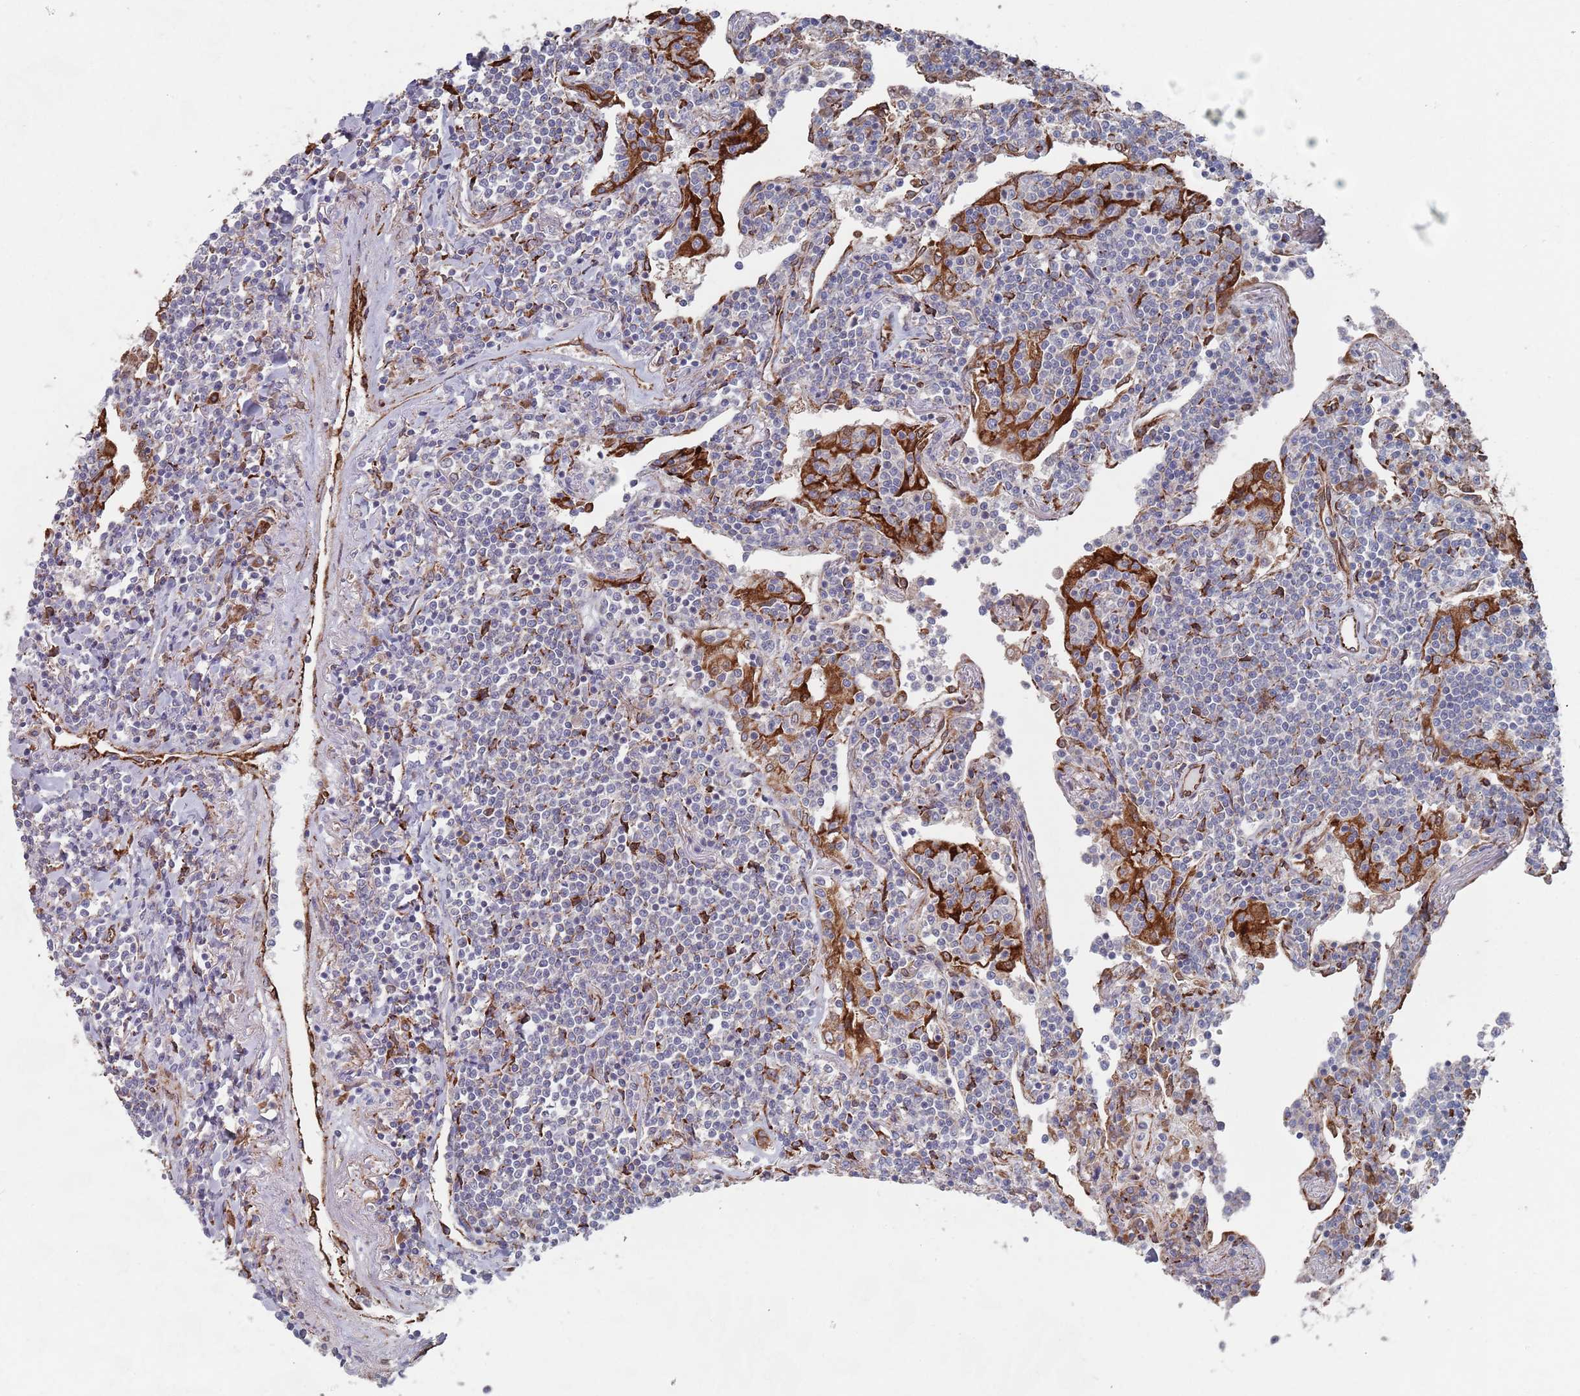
{"staining": {"intensity": "negative", "quantity": "none", "location": "none"}, "tissue": "lymphoma", "cell_type": "Tumor cells", "image_type": "cancer", "snomed": [{"axis": "morphology", "description": "Malignant lymphoma, non-Hodgkin's type, Low grade"}, {"axis": "topography", "description": "Lung"}], "caption": "Immunohistochemistry of lymphoma shows no expression in tumor cells. (DAB immunohistochemistry visualized using brightfield microscopy, high magnification).", "gene": "CCDC106", "patient": {"sex": "female", "age": 71}}